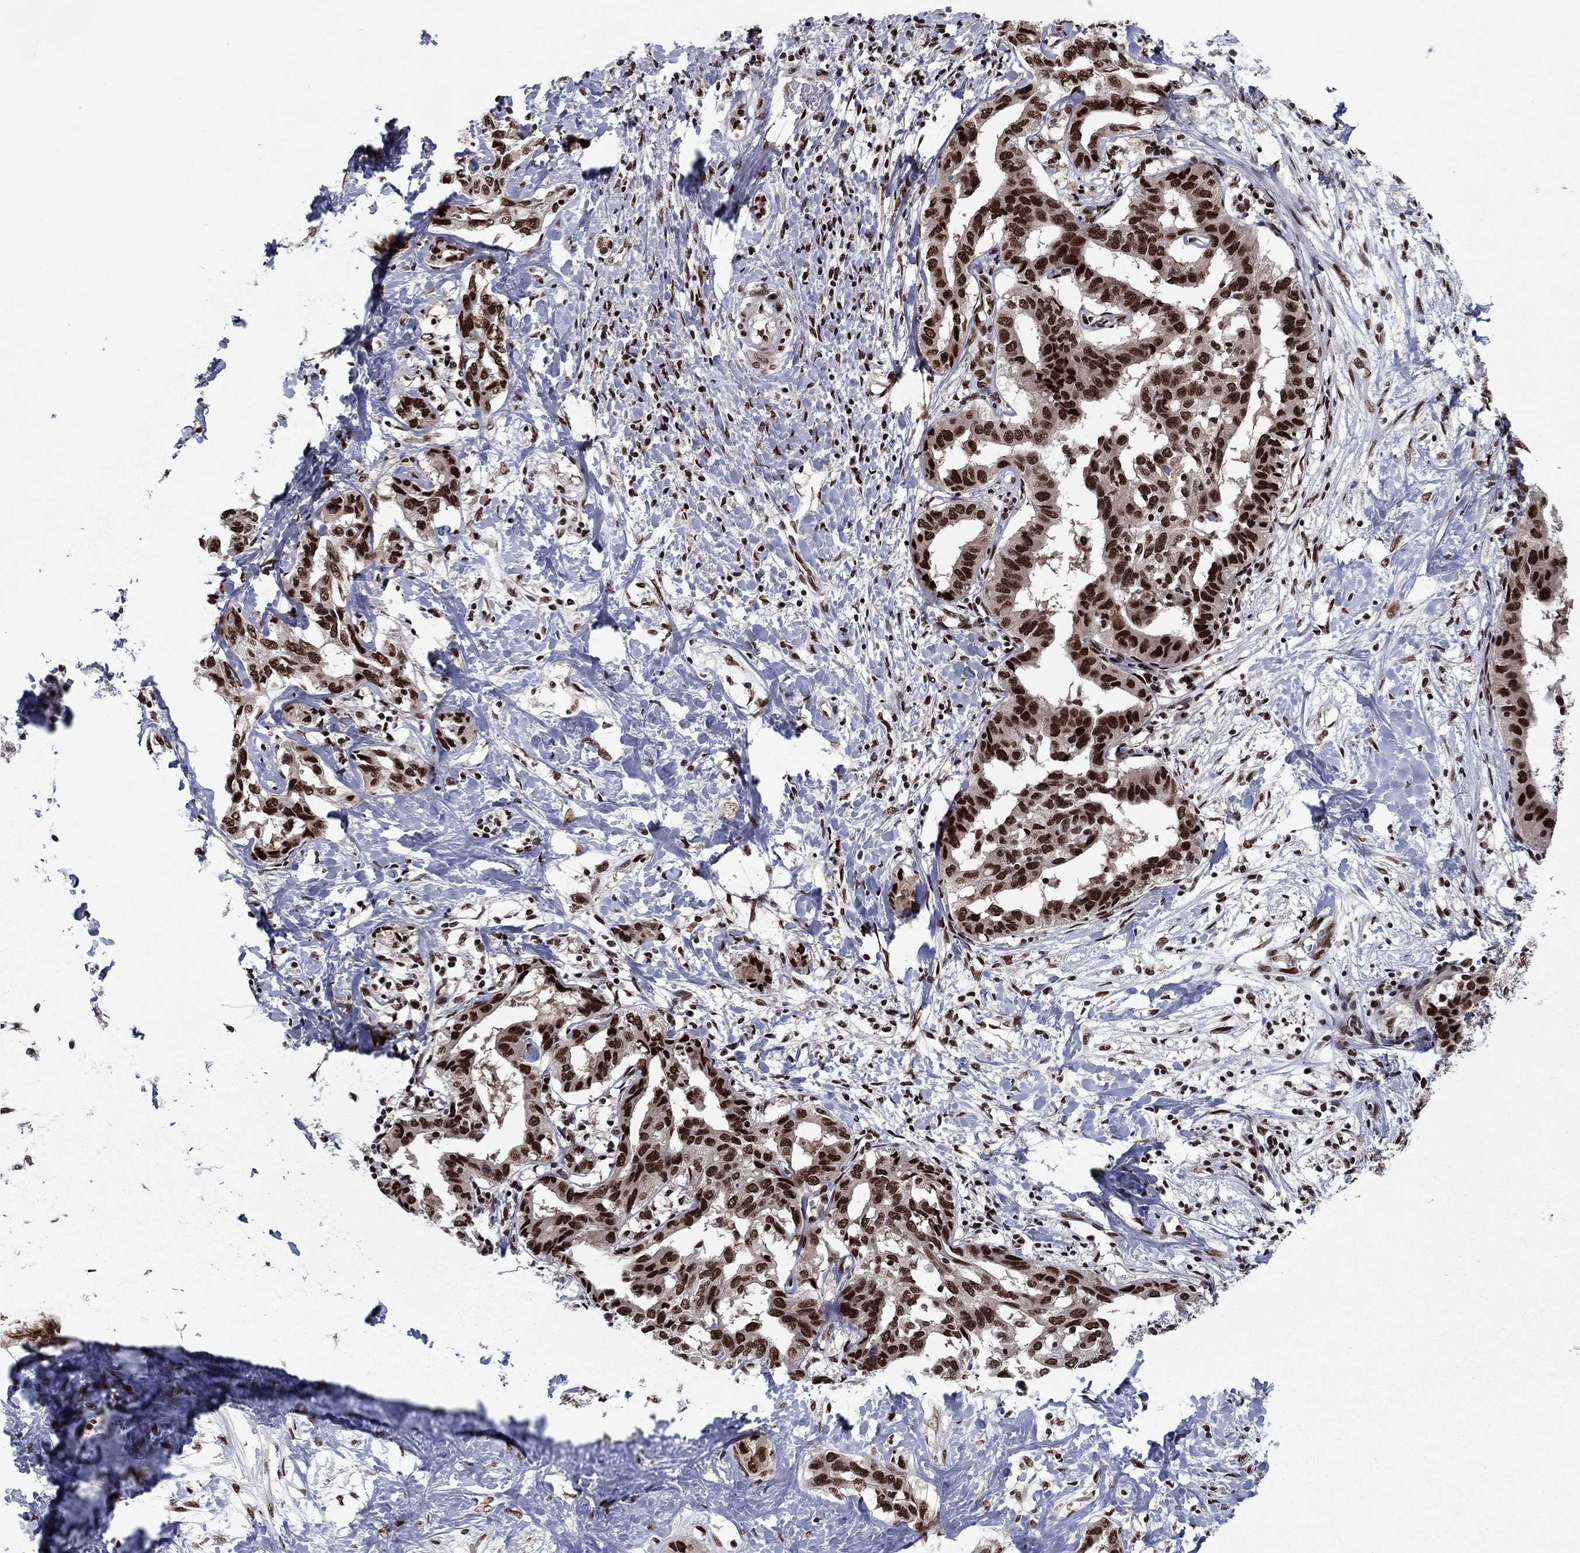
{"staining": {"intensity": "strong", "quantity": ">75%", "location": "nuclear"}, "tissue": "liver cancer", "cell_type": "Tumor cells", "image_type": "cancer", "snomed": [{"axis": "morphology", "description": "Cholangiocarcinoma"}, {"axis": "topography", "description": "Liver"}], "caption": "Tumor cells exhibit high levels of strong nuclear expression in about >75% of cells in human cholangiocarcinoma (liver).", "gene": "USP54", "patient": {"sex": "male", "age": 59}}